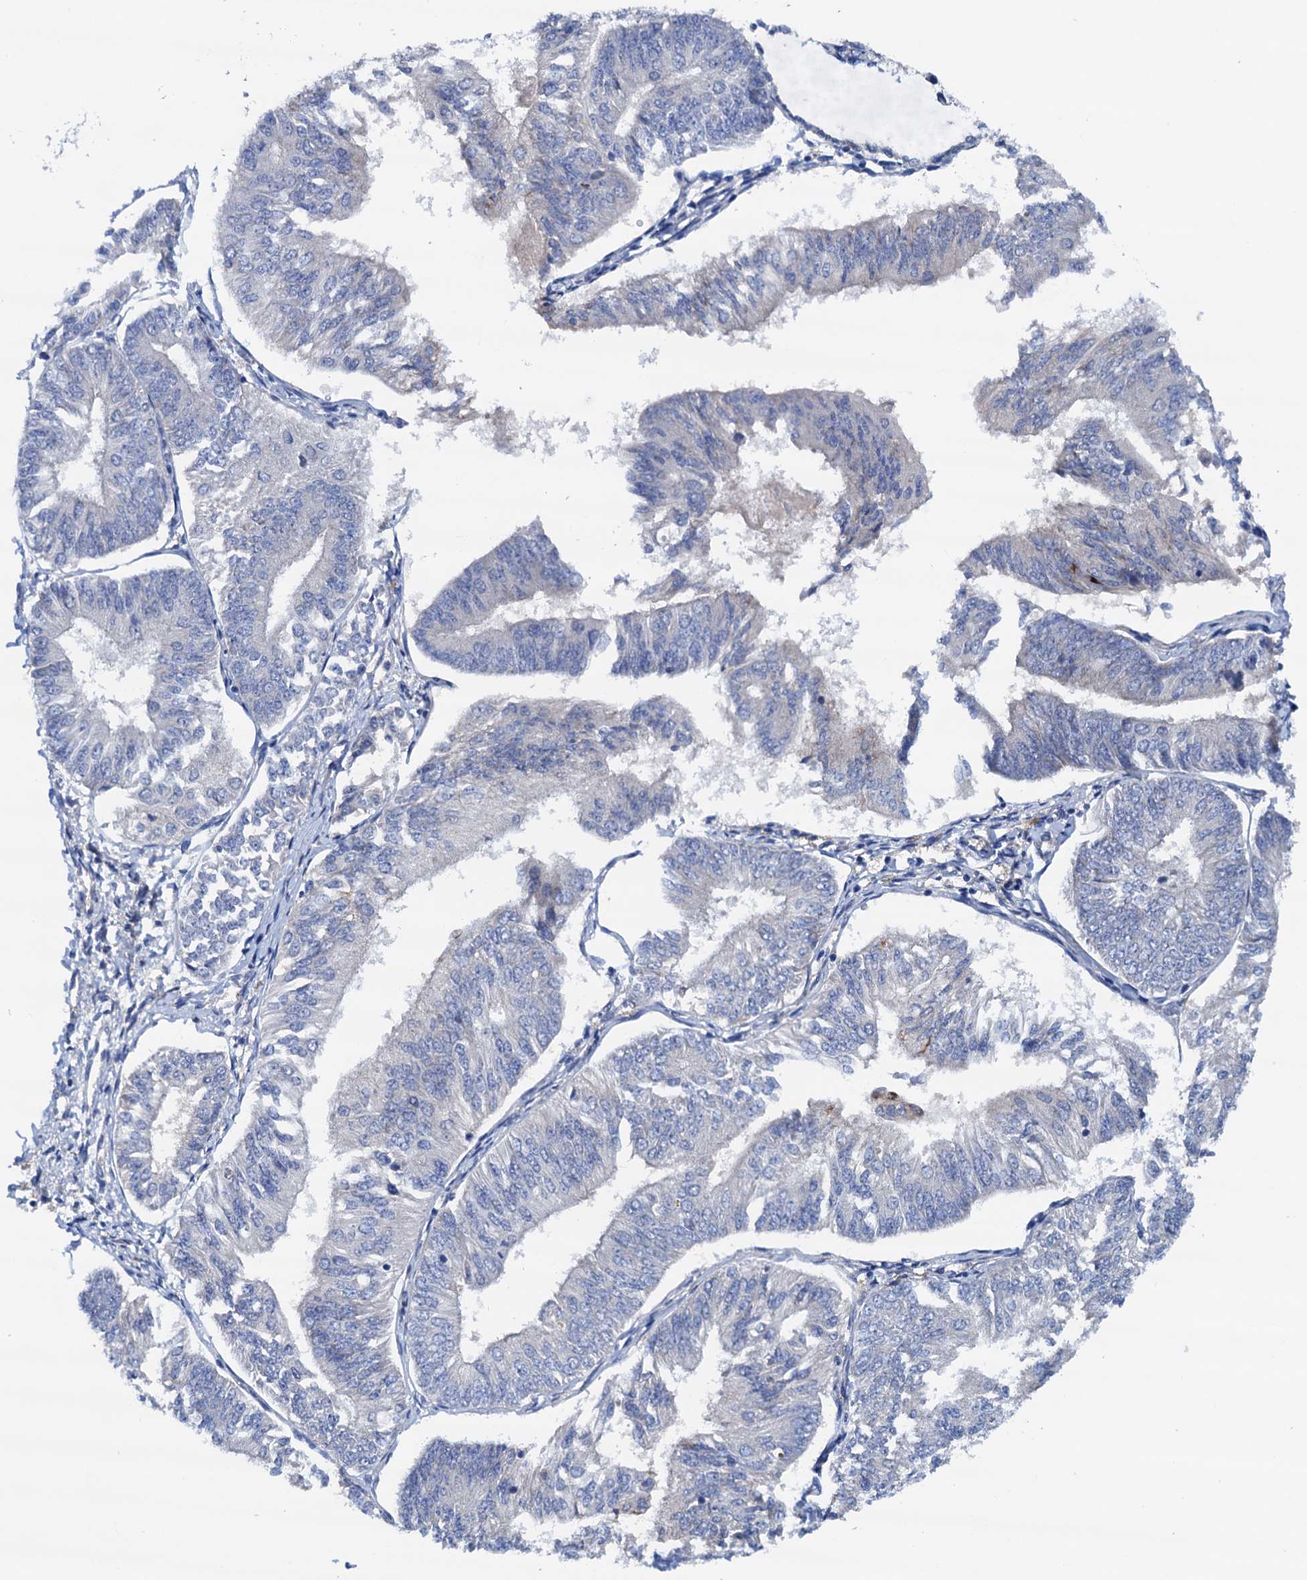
{"staining": {"intensity": "negative", "quantity": "none", "location": "none"}, "tissue": "endometrial cancer", "cell_type": "Tumor cells", "image_type": "cancer", "snomed": [{"axis": "morphology", "description": "Adenocarcinoma, NOS"}, {"axis": "topography", "description": "Endometrium"}], "caption": "Human endometrial cancer stained for a protein using IHC reveals no staining in tumor cells.", "gene": "RASSF9", "patient": {"sex": "female", "age": 58}}